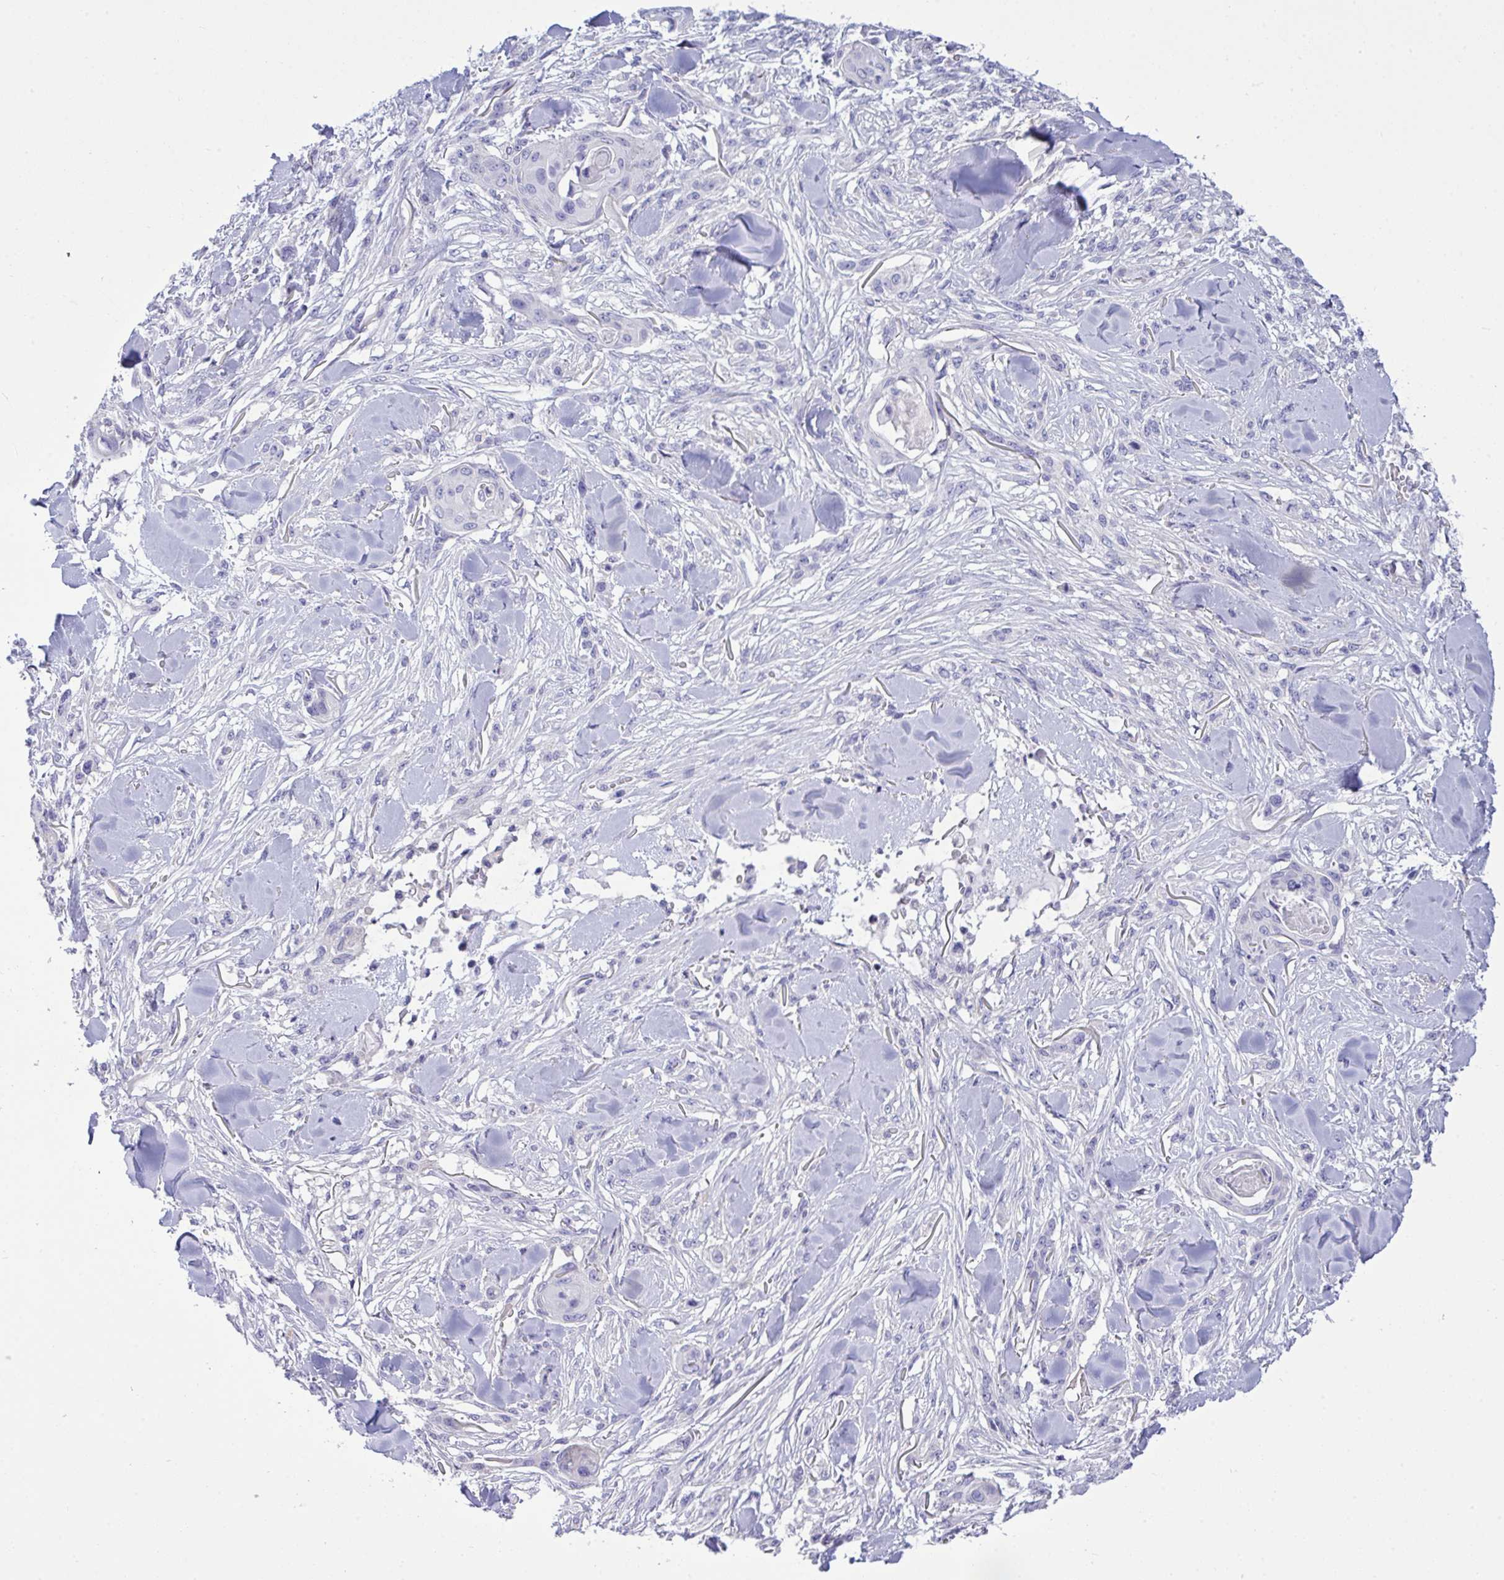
{"staining": {"intensity": "negative", "quantity": "none", "location": "none"}, "tissue": "skin cancer", "cell_type": "Tumor cells", "image_type": "cancer", "snomed": [{"axis": "morphology", "description": "Squamous cell carcinoma, NOS"}, {"axis": "topography", "description": "Skin"}], "caption": "Tumor cells show no significant positivity in skin squamous cell carcinoma.", "gene": "WDR97", "patient": {"sex": "female", "age": 59}}